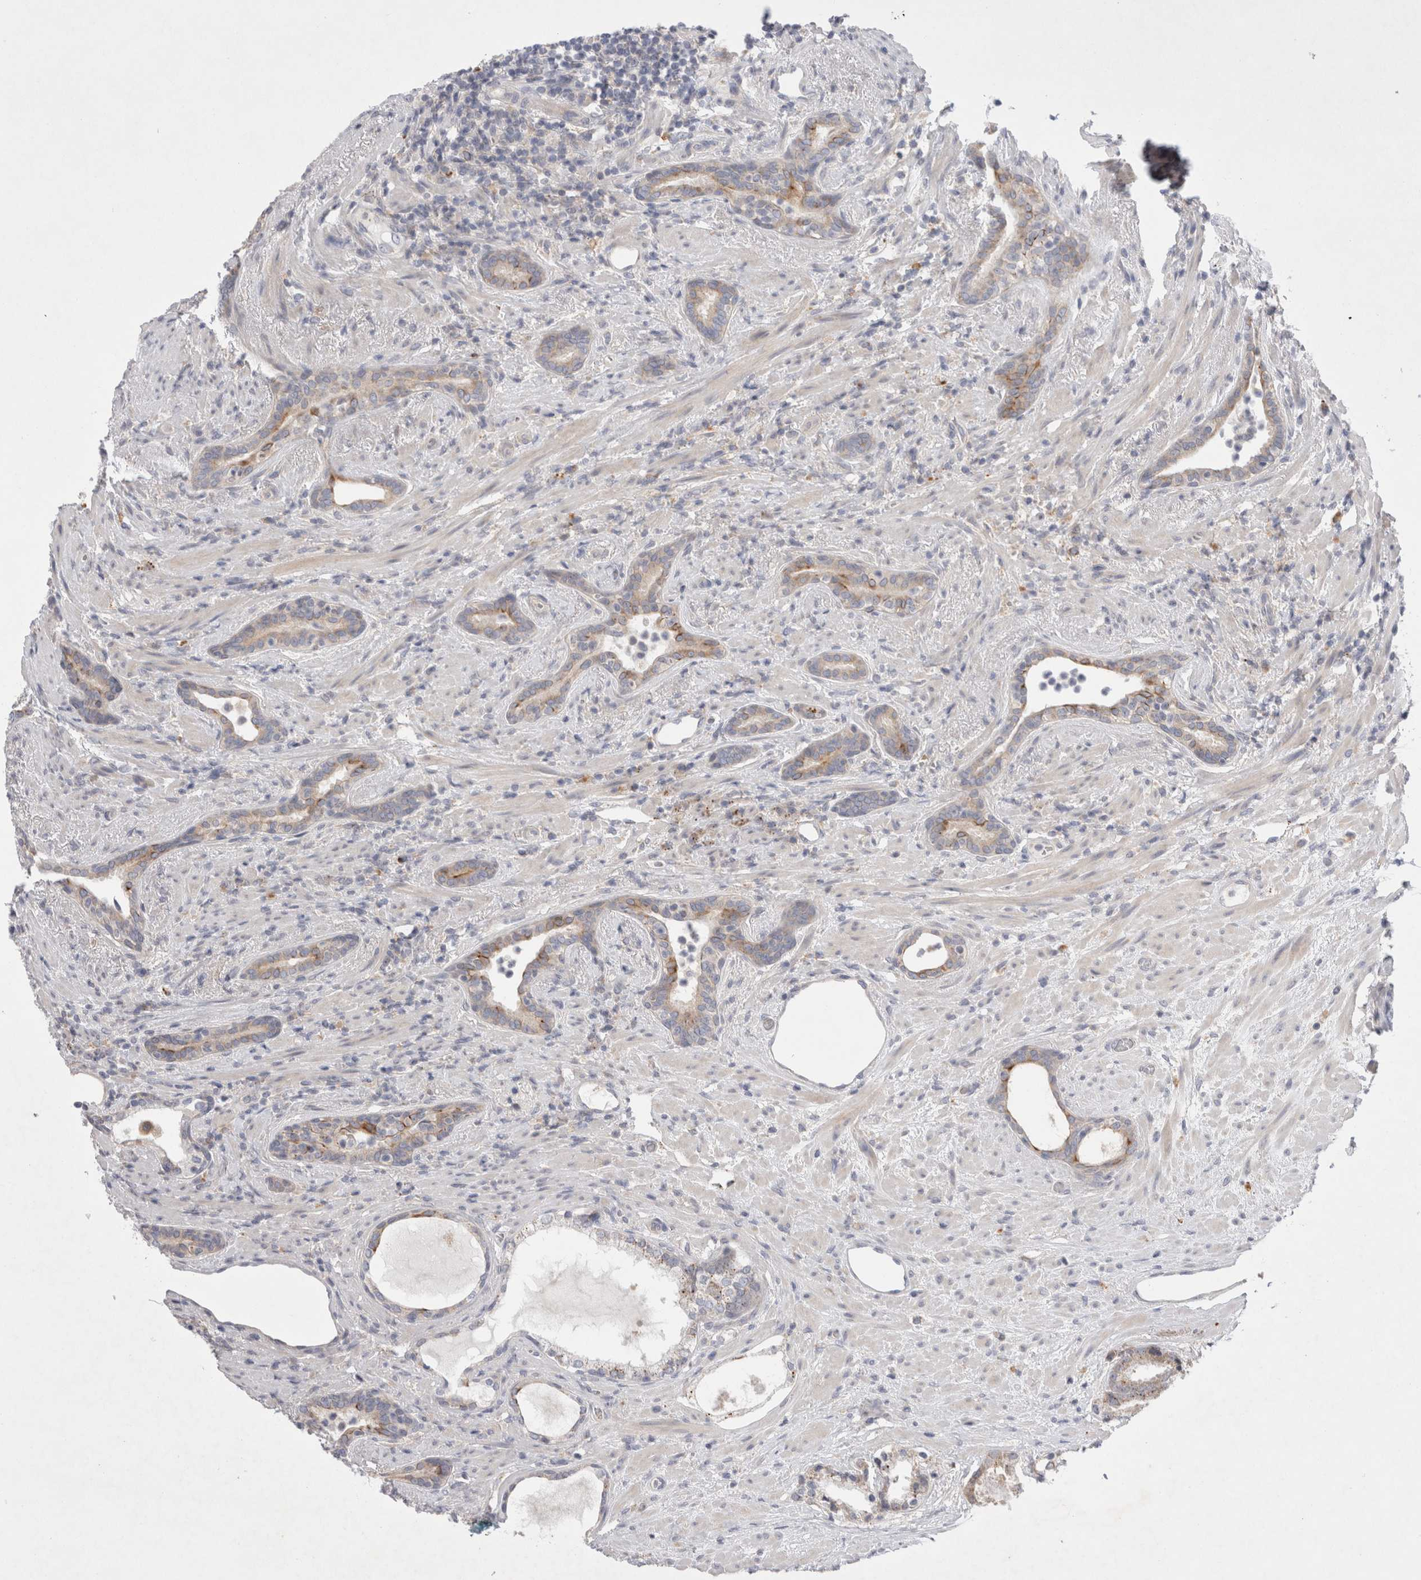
{"staining": {"intensity": "weak", "quantity": "<25%", "location": "cytoplasmic/membranous"}, "tissue": "prostate cancer", "cell_type": "Tumor cells", "image_type": "cancer", "snomed": [{"axis": "morphology", "description": "Adenocarcinoma, High grade"}, {"axis": "topography", "description": "Prostate"}], "caption": "Tumor cells are negative for brown protein staining in prostate cancer (adenocarcinoma (high-grade)). The staining is performed using DAB brown chromogen with nuclei counter-stained in using hematoxylin.", "gene": "NPC1", "patient": {"sex": "male", "age": 71}}